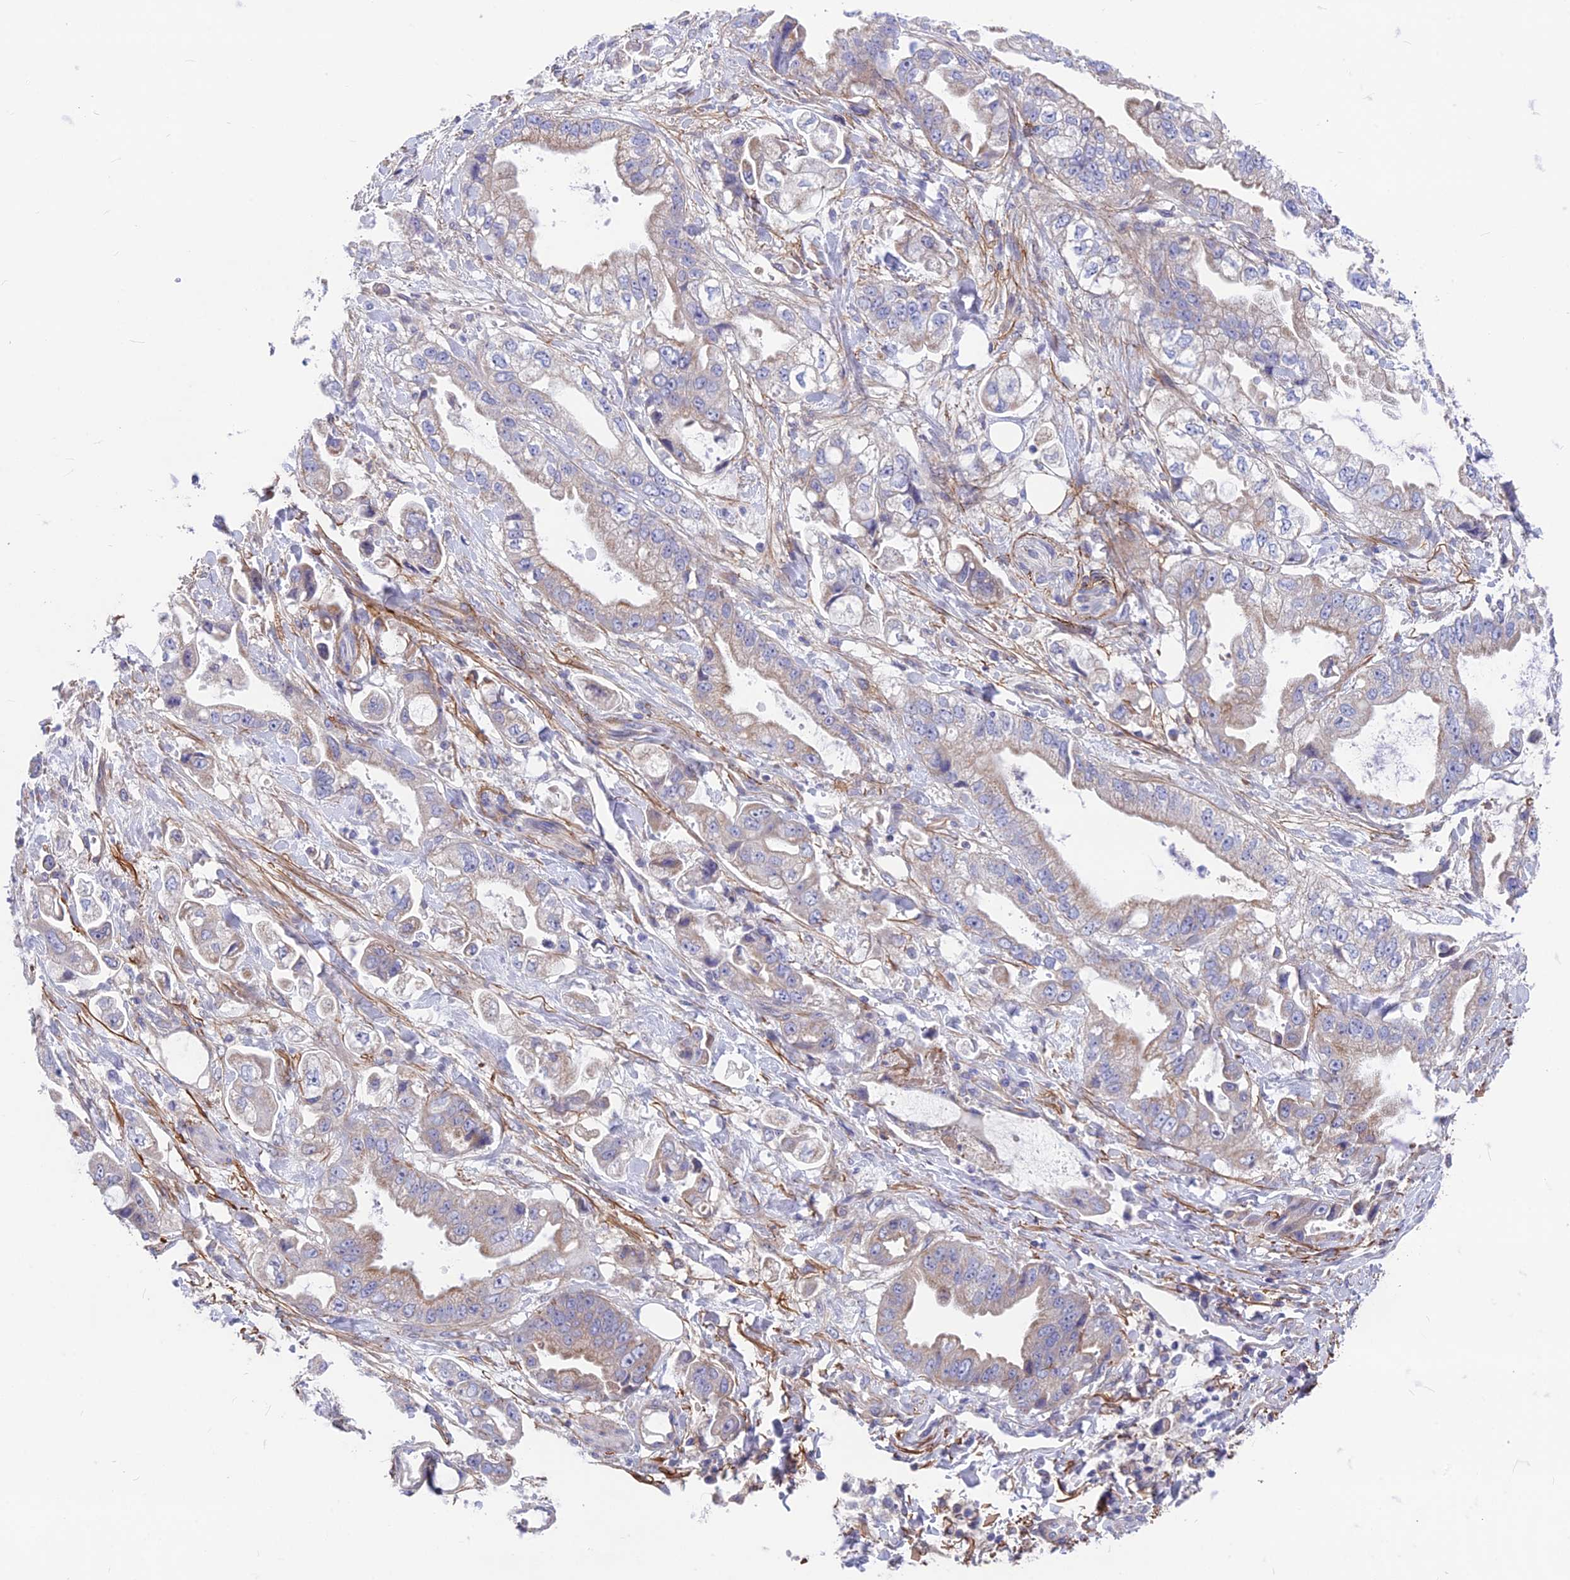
{"staining": {"intensity": "weak", "quantity": "25%-75%", "location": "cytoplasmic/membranous"}, "tissue": "stomach cancer", "cell_type": "Tumor cells", "image_type": "cancer", "snomed": [{"axis": "morphology", "description": "Adenocarcinoma, NOS"}, {"axis": "topography", "description": "Stomach"}], "caption": "A micrograph of adenocarcinoma (stomach) stained for a protein exhibits weak cytoplasmic/membranous brown staining in tumor cells. Immunohistochemistry (ihc) stains the protein in brown and the nuclei are stained blue.", "gene": "PLAC9", "patient": {"sex": "male", "age": 62}}